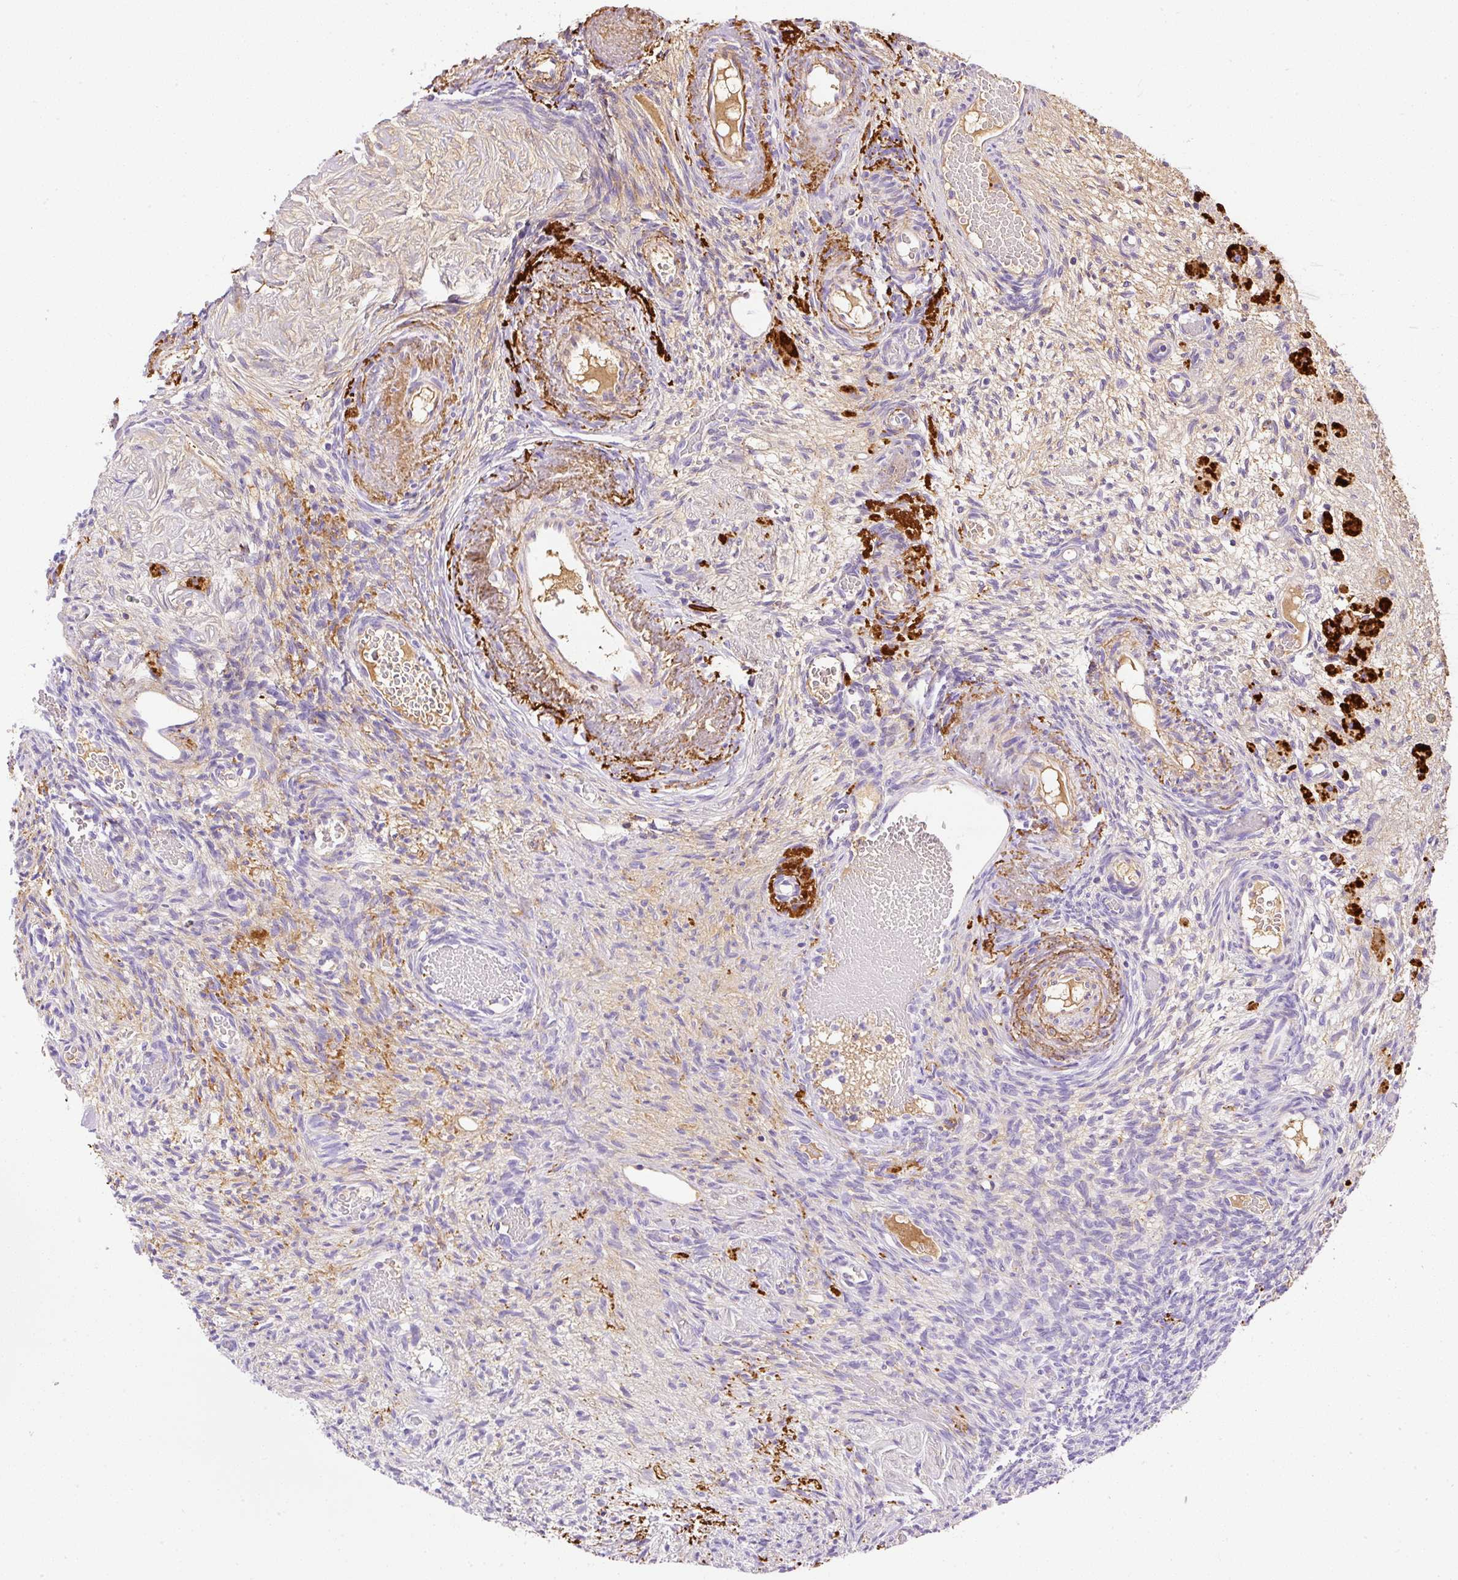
{"staining": {"intensity": "negative", "quantity": "none", "location": "none"}, "tissue": "ovary", "cell_type": "Follicle cells", "image_type": "normal", "snomed": [{"axis": "morphology", "description": "Normal tissue, NOS"}, {"axis": "topography", "description": "Ovary"}], "caption": "Immunohistochemistry (IHC) micrograph of benign ovary: ovary stained with DAB exhibits no significant protein staining in follicle cells.", "gene": "APCS", "patient": {"sex": "female", "age": 67}}